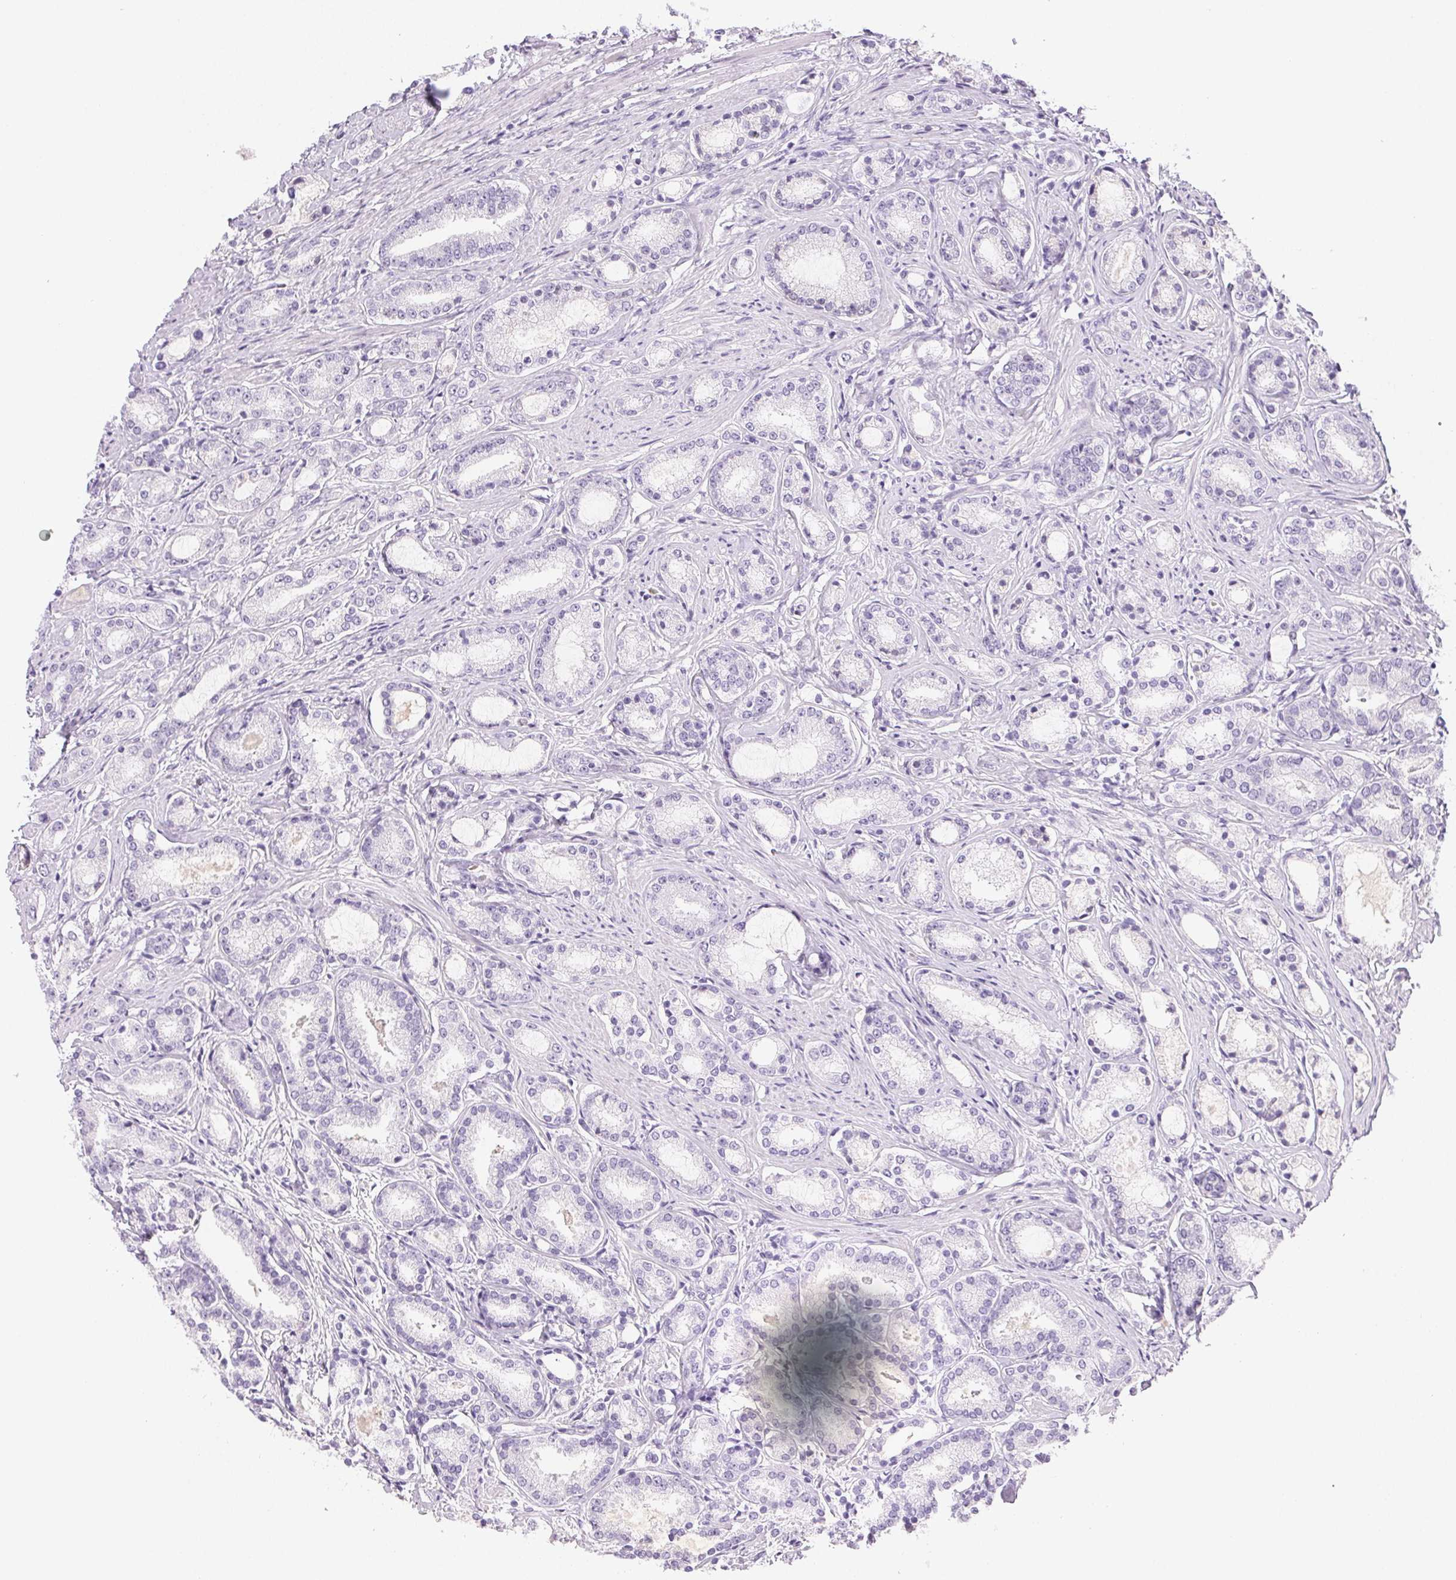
{"staining": {"intensity": "negative", "quantity": "none", "location": "none"}, "tissue": "prostate cancer", "cell_type": "Tumor cells", "image_type": "cancer", "snomed": [{"axis": "morphology", "description": "Adenocarcinoma, High grade"}, {"axis": "topography", "description": "Prostate"}], "caption": "This is an immunohistochemistry image of human prostate adenocarcinoma (high-grade). There is no expression in tumor cells.", "gene": "PADI4", "patient": {"sex": "male", "age": 63}}